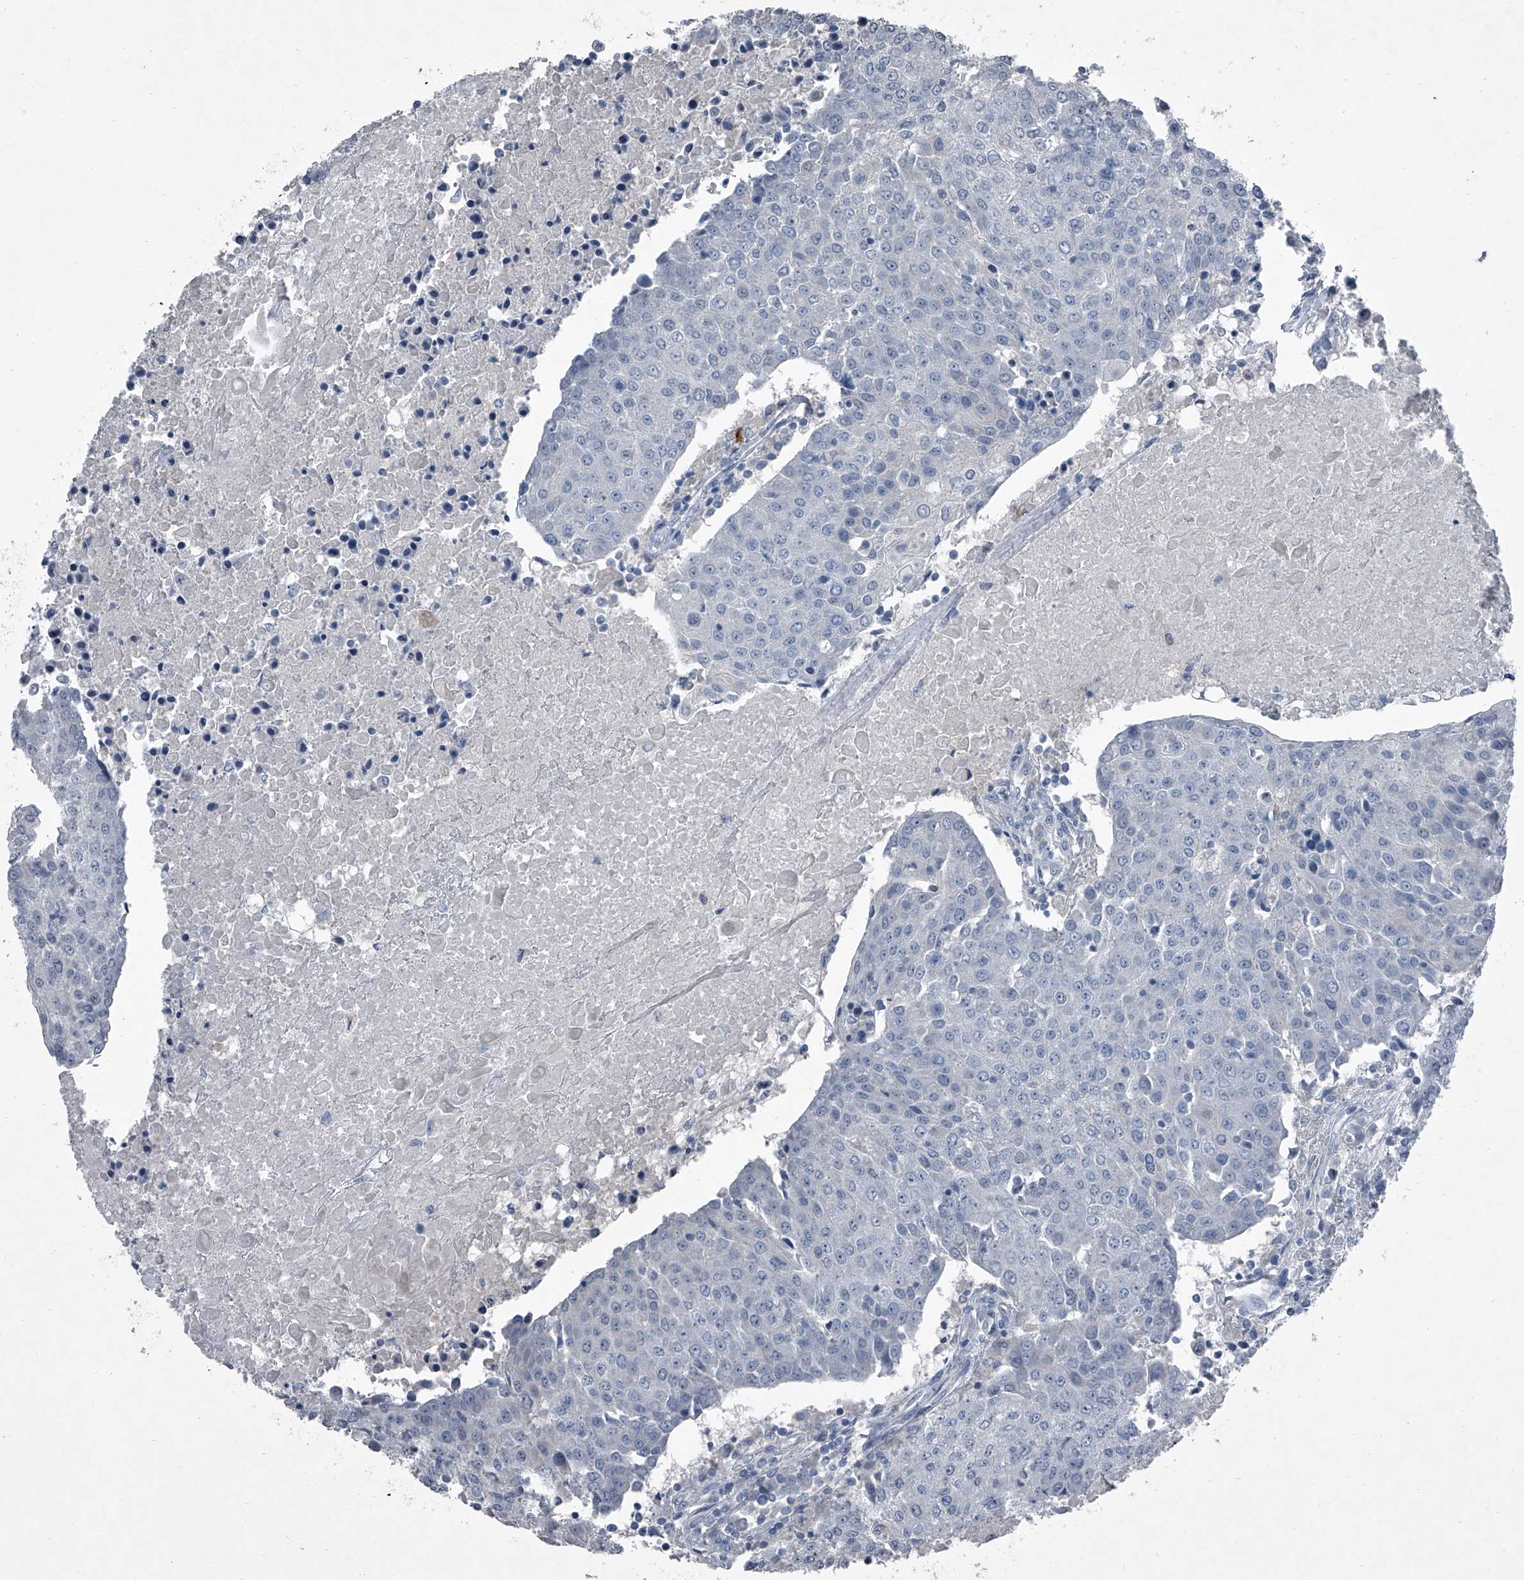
{"staining": {"intensity": "negative", "quantity": "none", "location": "none"}, "tissue": "urothelial cancer", "cell_type": "Tumor cells", "image_type": "cancer", "snomed": [{"axis": "morphology", "description": "Urothelial carcinoma, High grade"}, {"axis": "topography", "description": "Urinary bladder"}], "caption": "The photomicrograph demonstrates no staining of tumor cells in urothelial cancer.", "gene": "HEPHL1", "patient": {"sex": "female", "age": 85}}